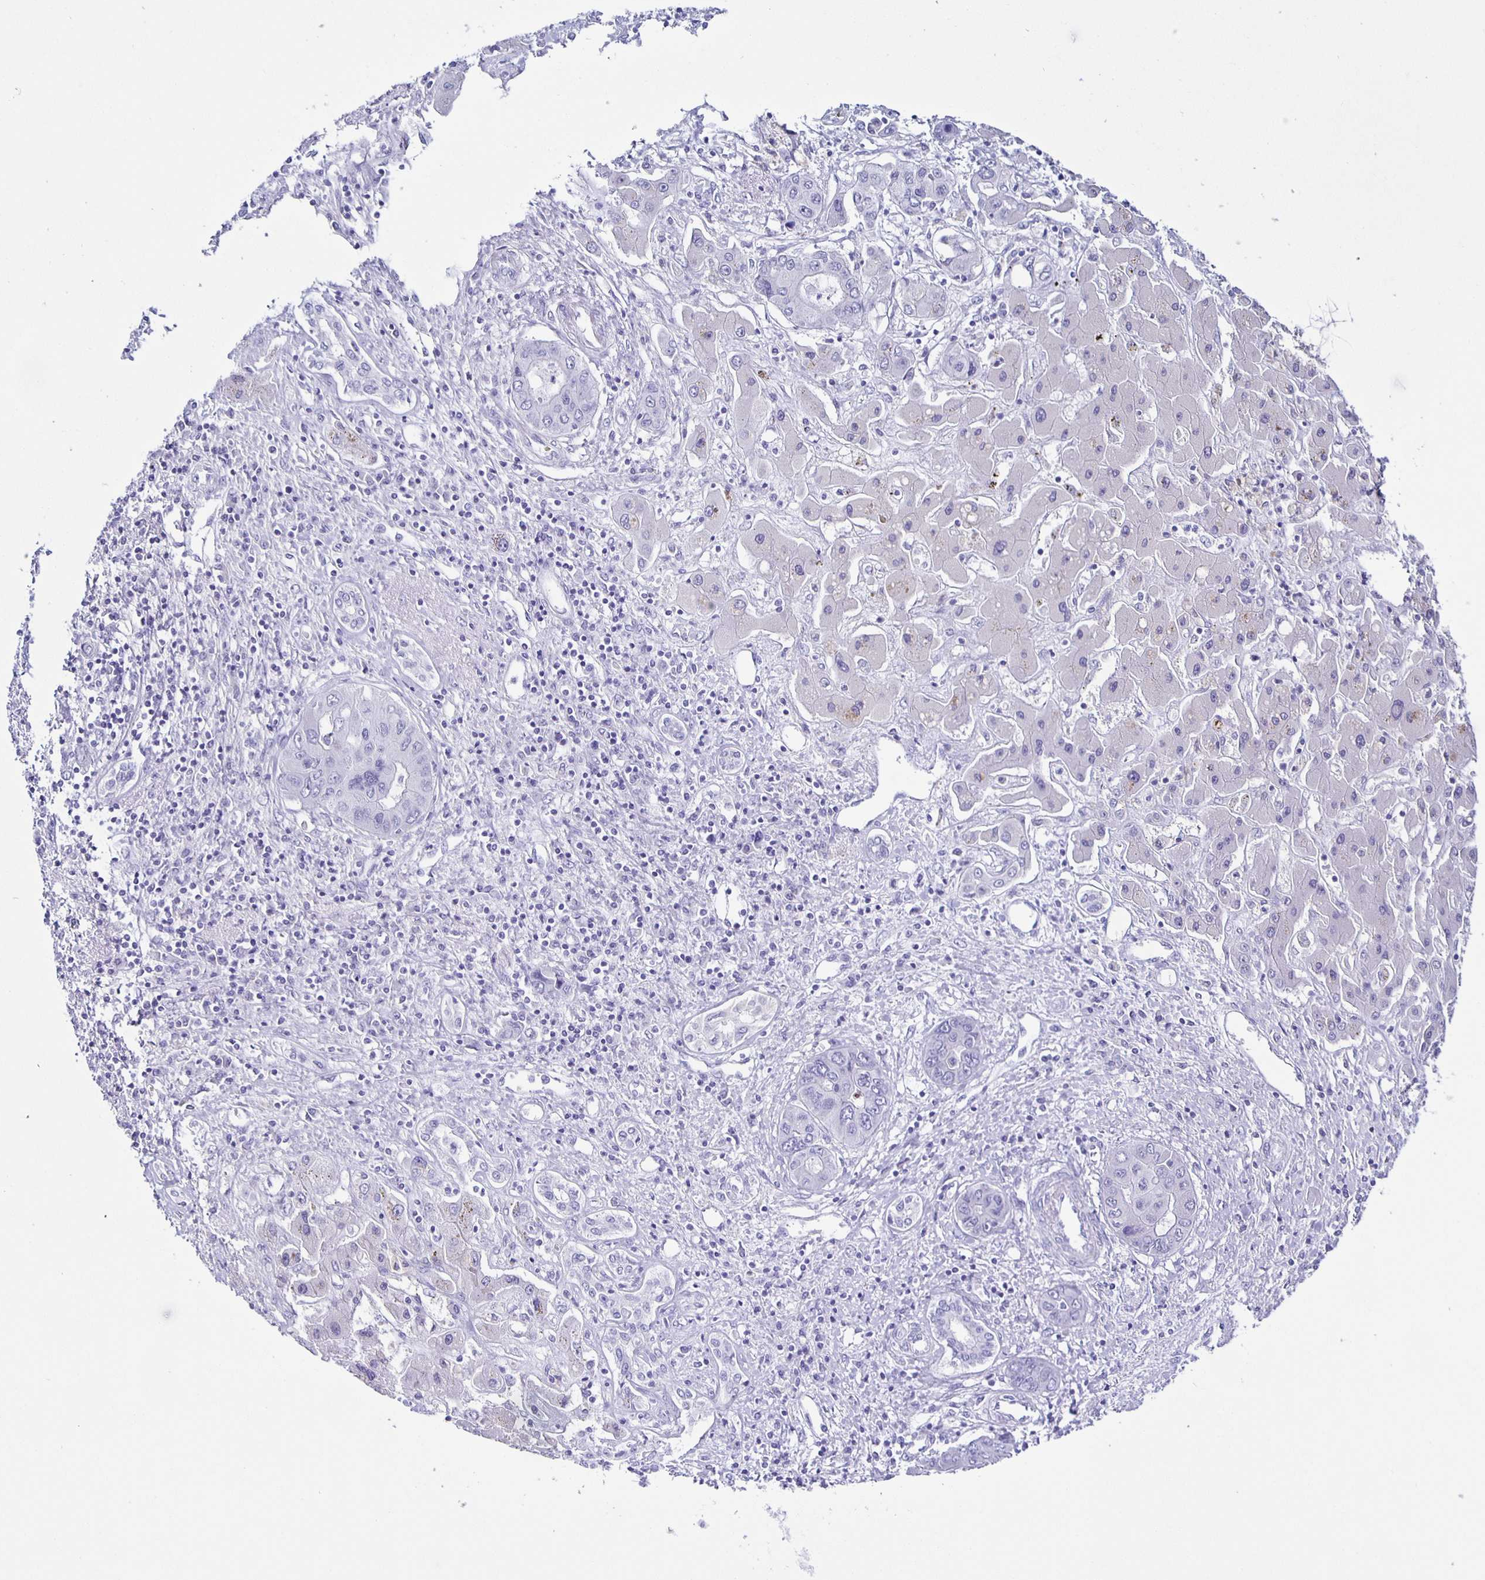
{"staining": {"intensity": "negative", "quantity": "none", "location": "none"}, "tissue": "liver cancer", "cell_type": "Tumor cells", "image_type": "cancer", "snomed": [{"axis": "morphology", "description": "Cholangiocarcinoma"}, {"axis": "topography", "description": "Liver"}], "caption": "High power microscopy histopathology image of an immunohistochemistry histopathology image of liver cancer, revealing no significant positivity in tumor cells.", "gene": "AQP6", "patient": {"sex": "male", "age": 67}}